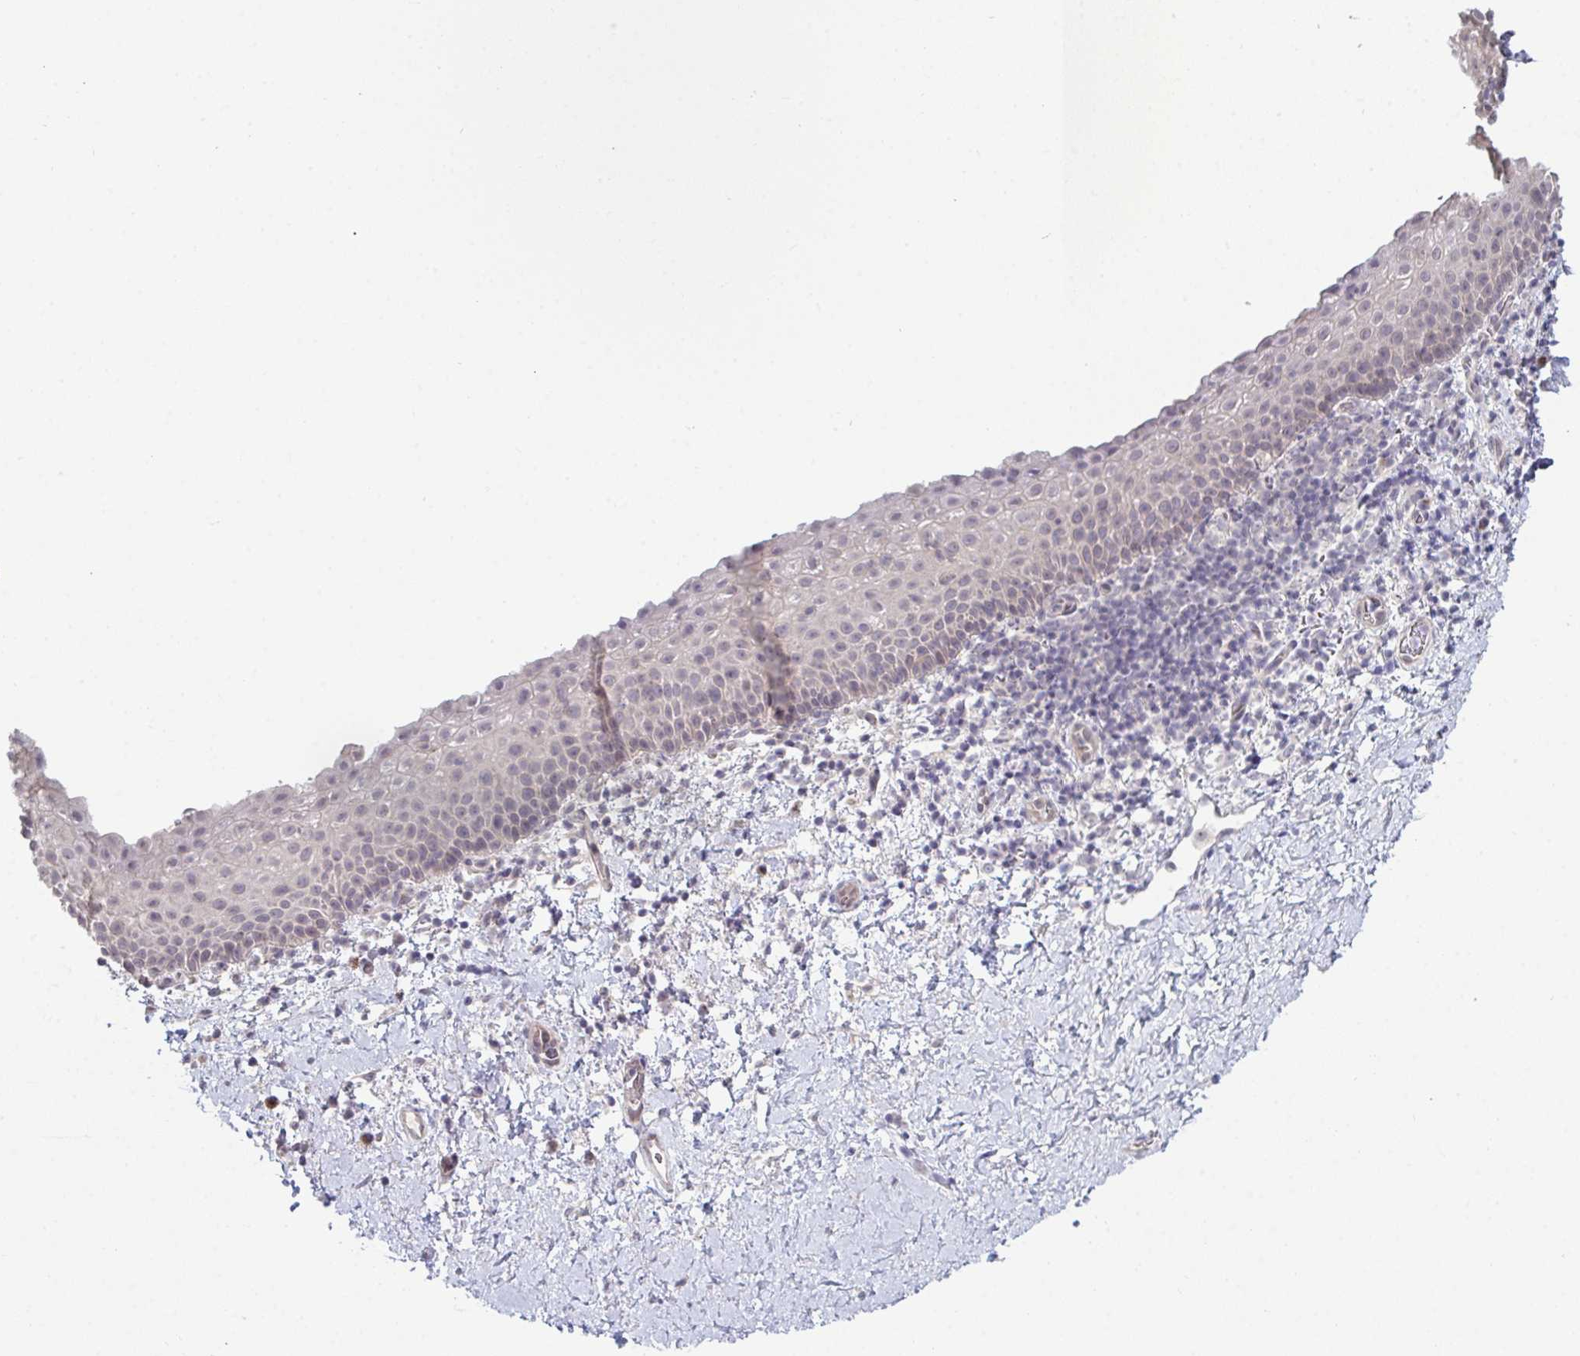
{"staining": {"intensity": "negative", "quantity": "none", "location": "none"}, "tissue": "vagina", "cell_type": "Squamous epithelial cells", "image_type": "normal", "snomed": [{"axis": "morphology", "description": "Normal tissue, NOS"}, {"axis": "topography", "description": "Vagina"}], "caption": "The image shows no staining of squamous epithelial cells in benign vagina. Brightfield microscopy of IHC stained with DAB (brown) and hematoxylin (blue), captured at high magnification.", "gene": "ZNF214", "patient": {"sex": "female", "age": 61}}